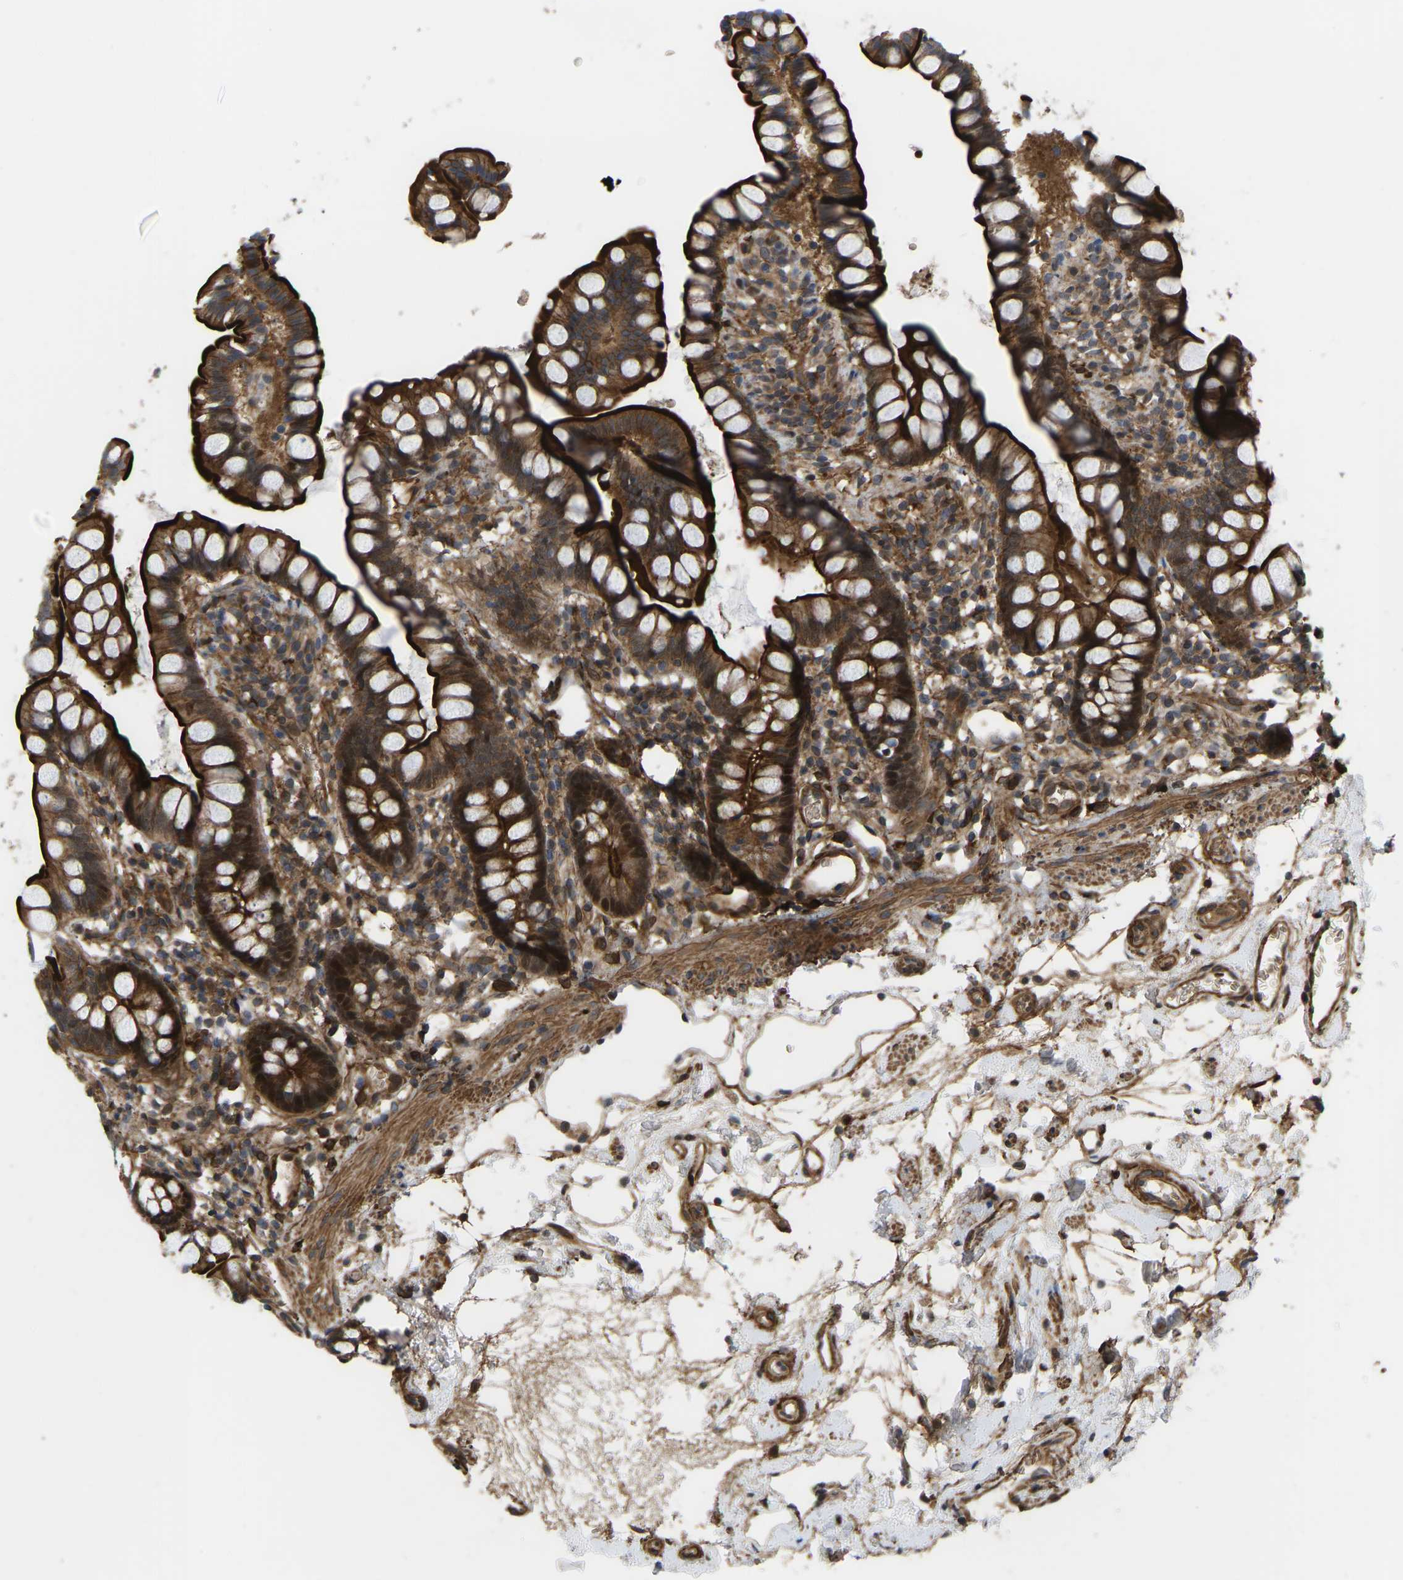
{"staining": {"intensity": "strong", "quantity": ">75%", "location": "cytoplasmic/membranous"}, "tissue": "small intestine", "cell_type": "Glandular cells", "image_type": "normal", "snomed": [{"axis": "morphology", "description": "Normal tissue, NOS"}, {"axis": "topography", "description": "Small intestine"}], "caption": "This image demonstrates immunohistochemistry staining of unremarkable human small intestine, with high strong cytoplasmic/membranous positivity in approximately >75% of glandular cells.", "gene": "CYP7B1", "patient": {"sex": "female", "age": 84}}